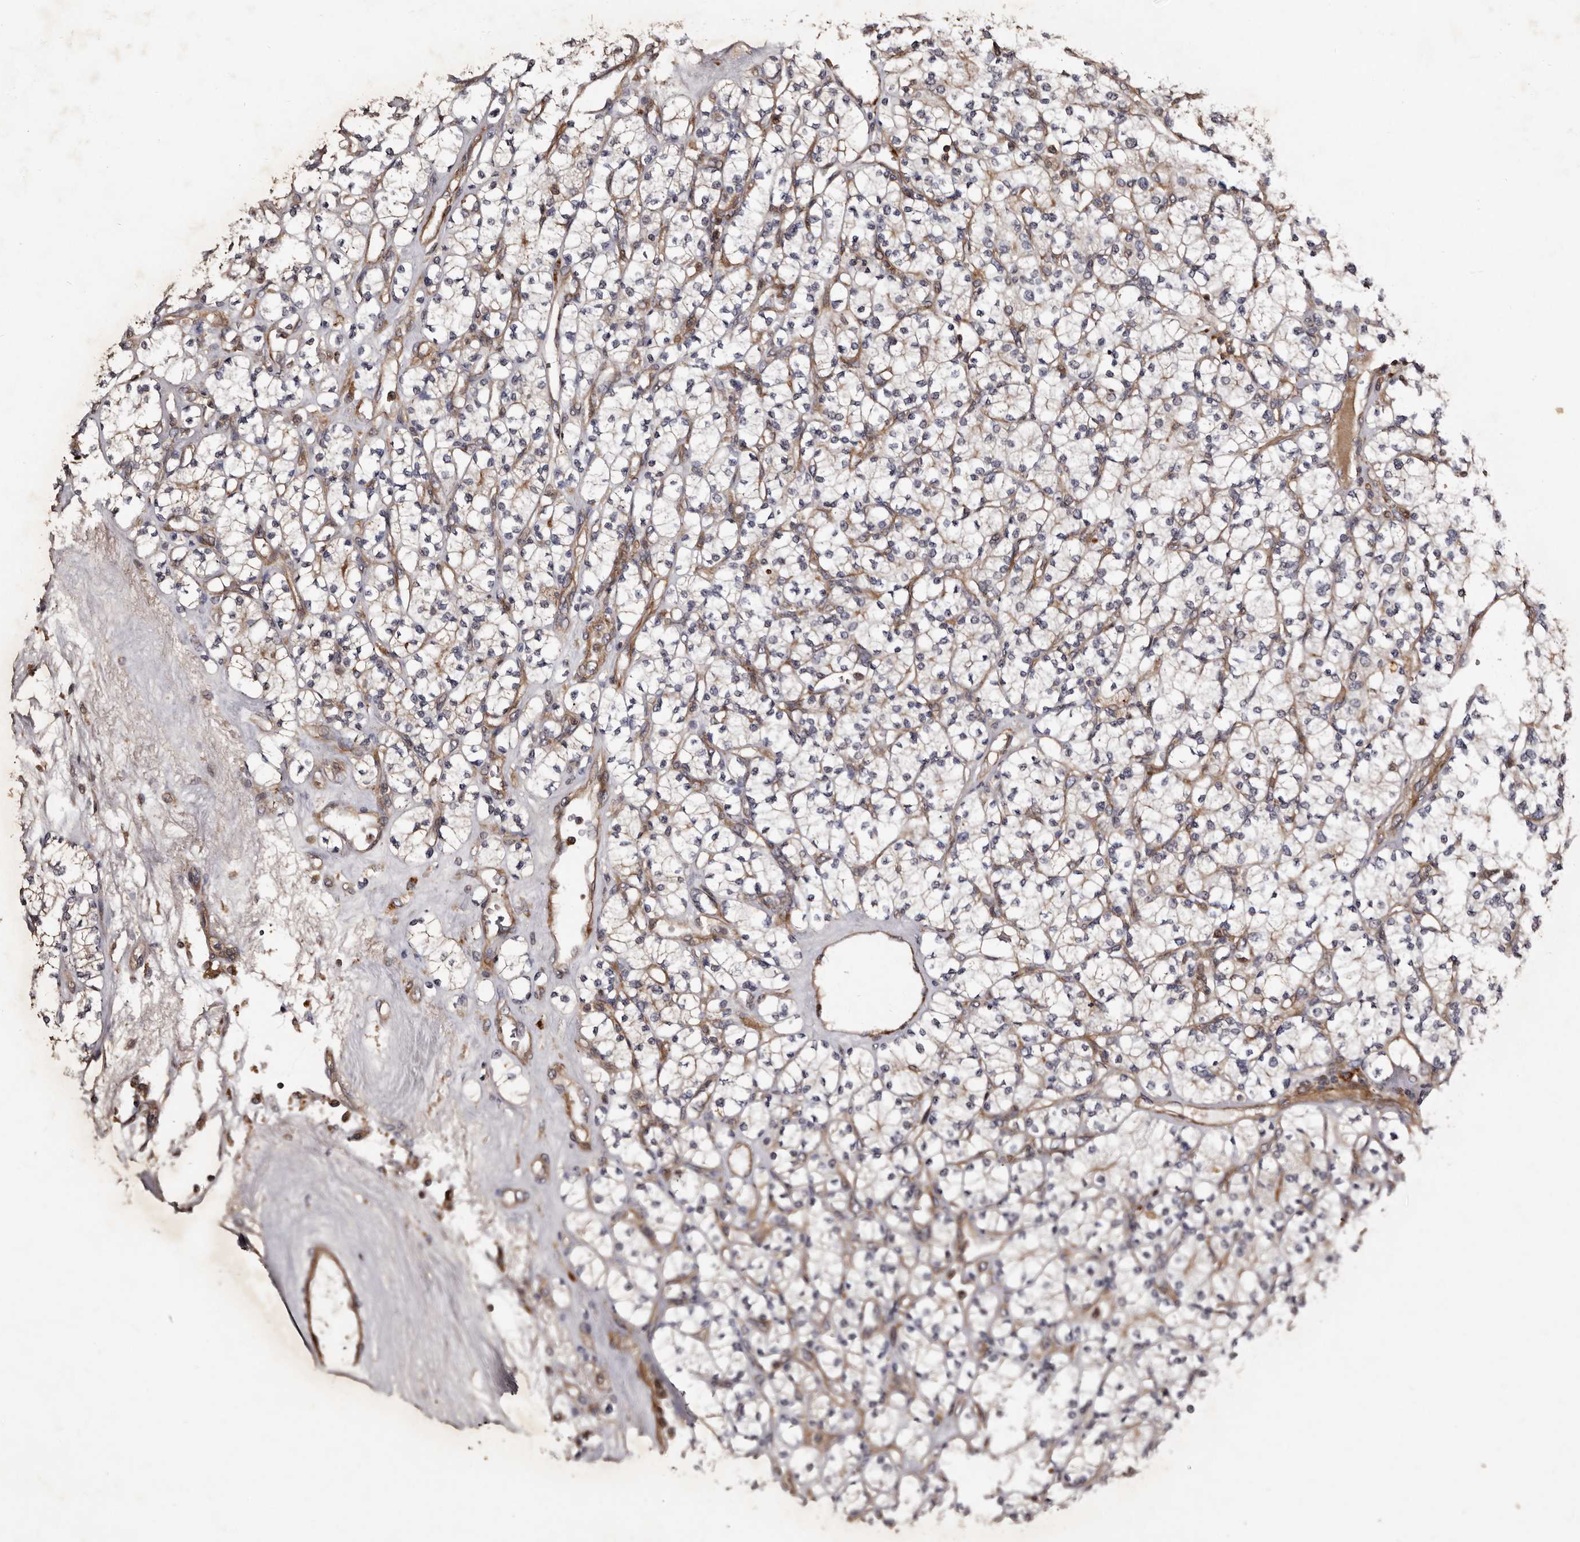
{"staining": {"intensity": "negative", "quantity": "none", "location": "none"}, "tissue": "renal cancer", "cell_type": "Tumor cells", "image_type": "cancer", "snomed": [{"axis": "morphology", "description": "Adenocarcinoma, NOS"}, {"axis": "topography", "description": "Kidney"}], "caption": "Immunohistochemistry of human renal cancer shows no staining in tumor cells.", "gene": "PRKD3", "patient": {"sex": "male", "age": 77}}